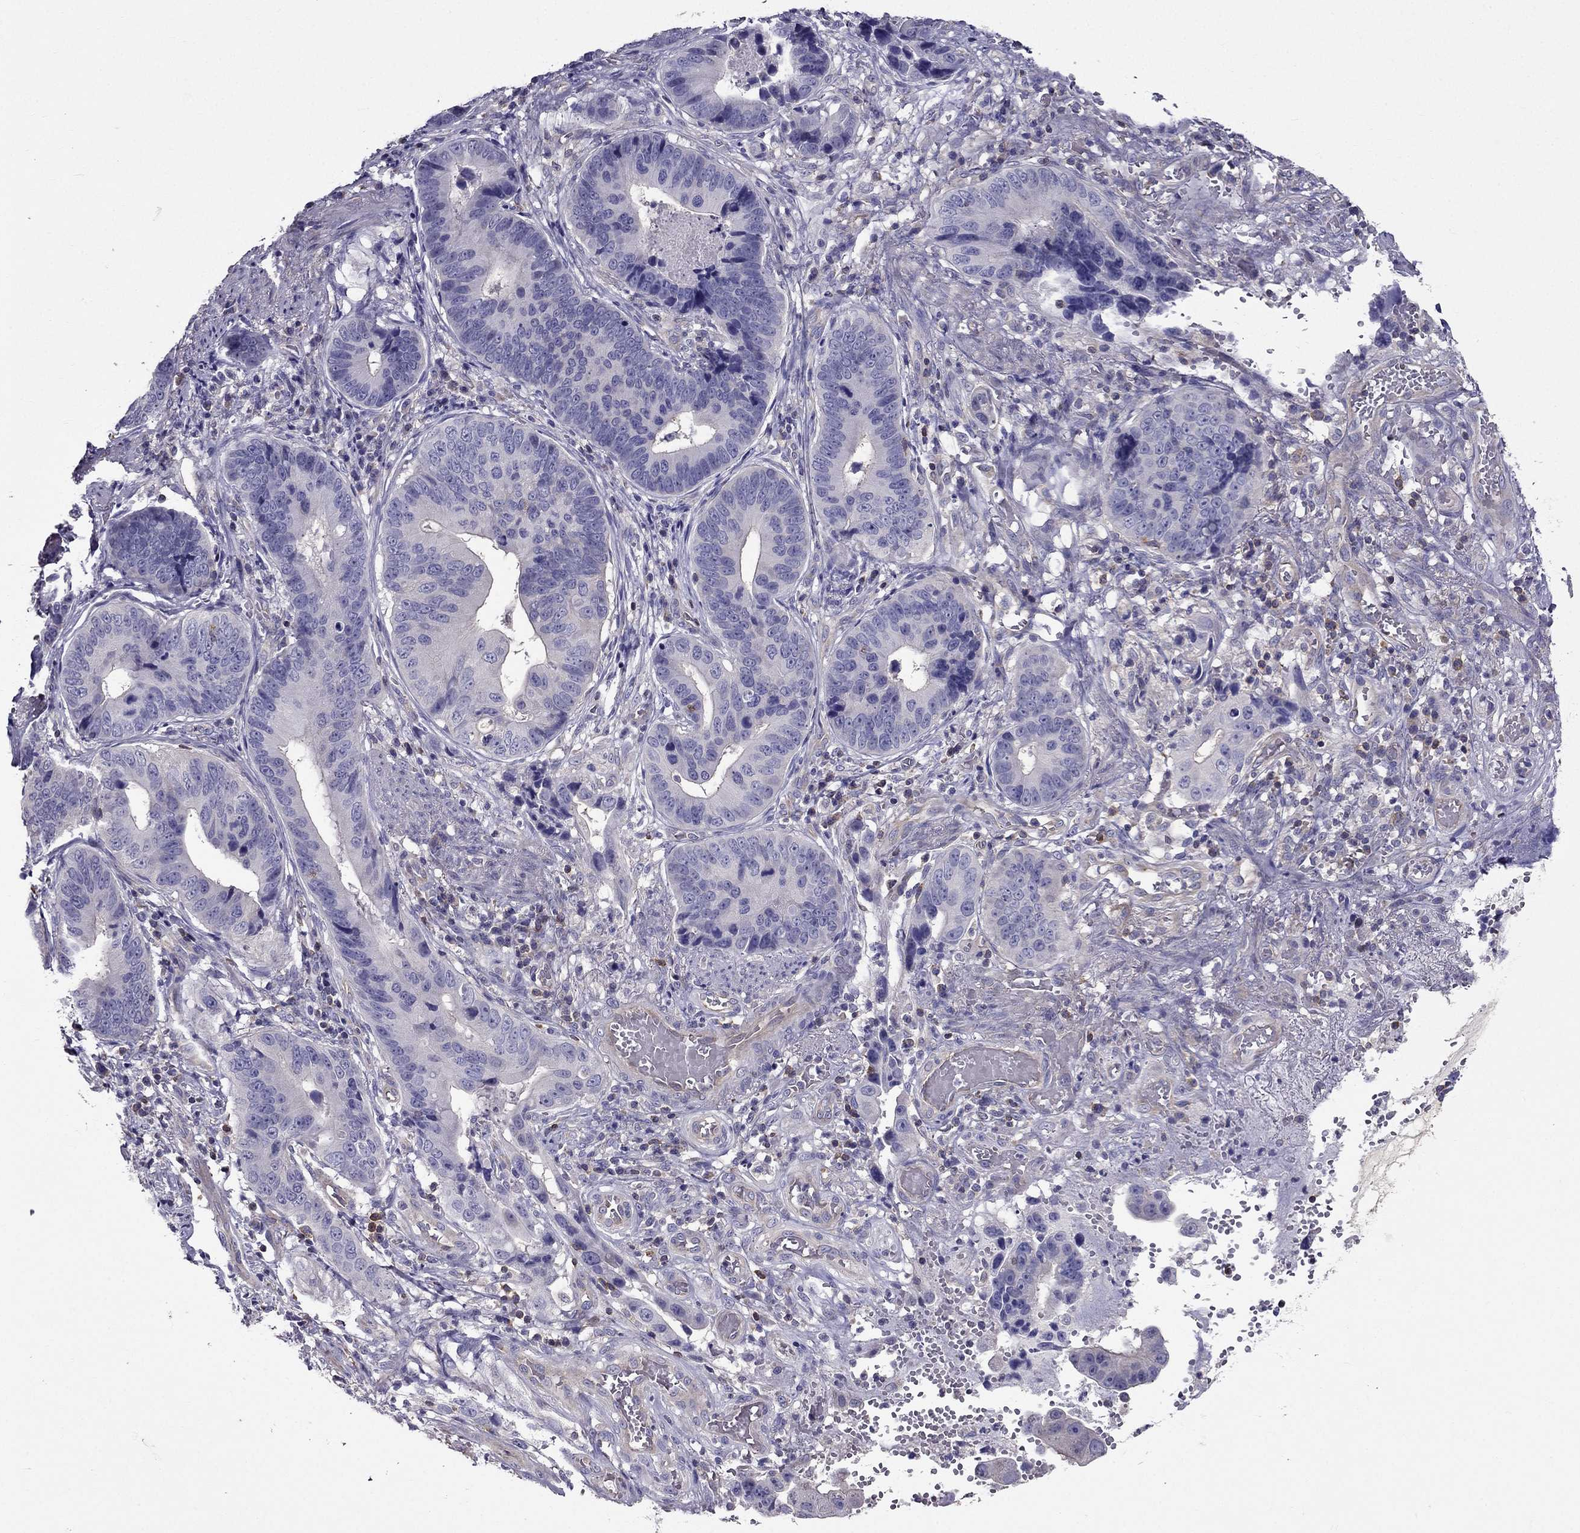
{"staining": {"intensity": "negative", "quantity": "none", "location": "none"}, "tissue": "stomach cancer", "cell_type": "Tumor cells", "image_type": "cancer", "snomed": [{"axis": "morphology", "description": "Adenocarcinoma, NOS"}, {"axis": "topography", "description": "Stomach"}], "caption": "A photomicrograph of human stomach cancer (adenocarcinoma) is negative for staining in tumor cells.", "gene": "AAK1", "patient": {"sex": "male", "age": 84}}